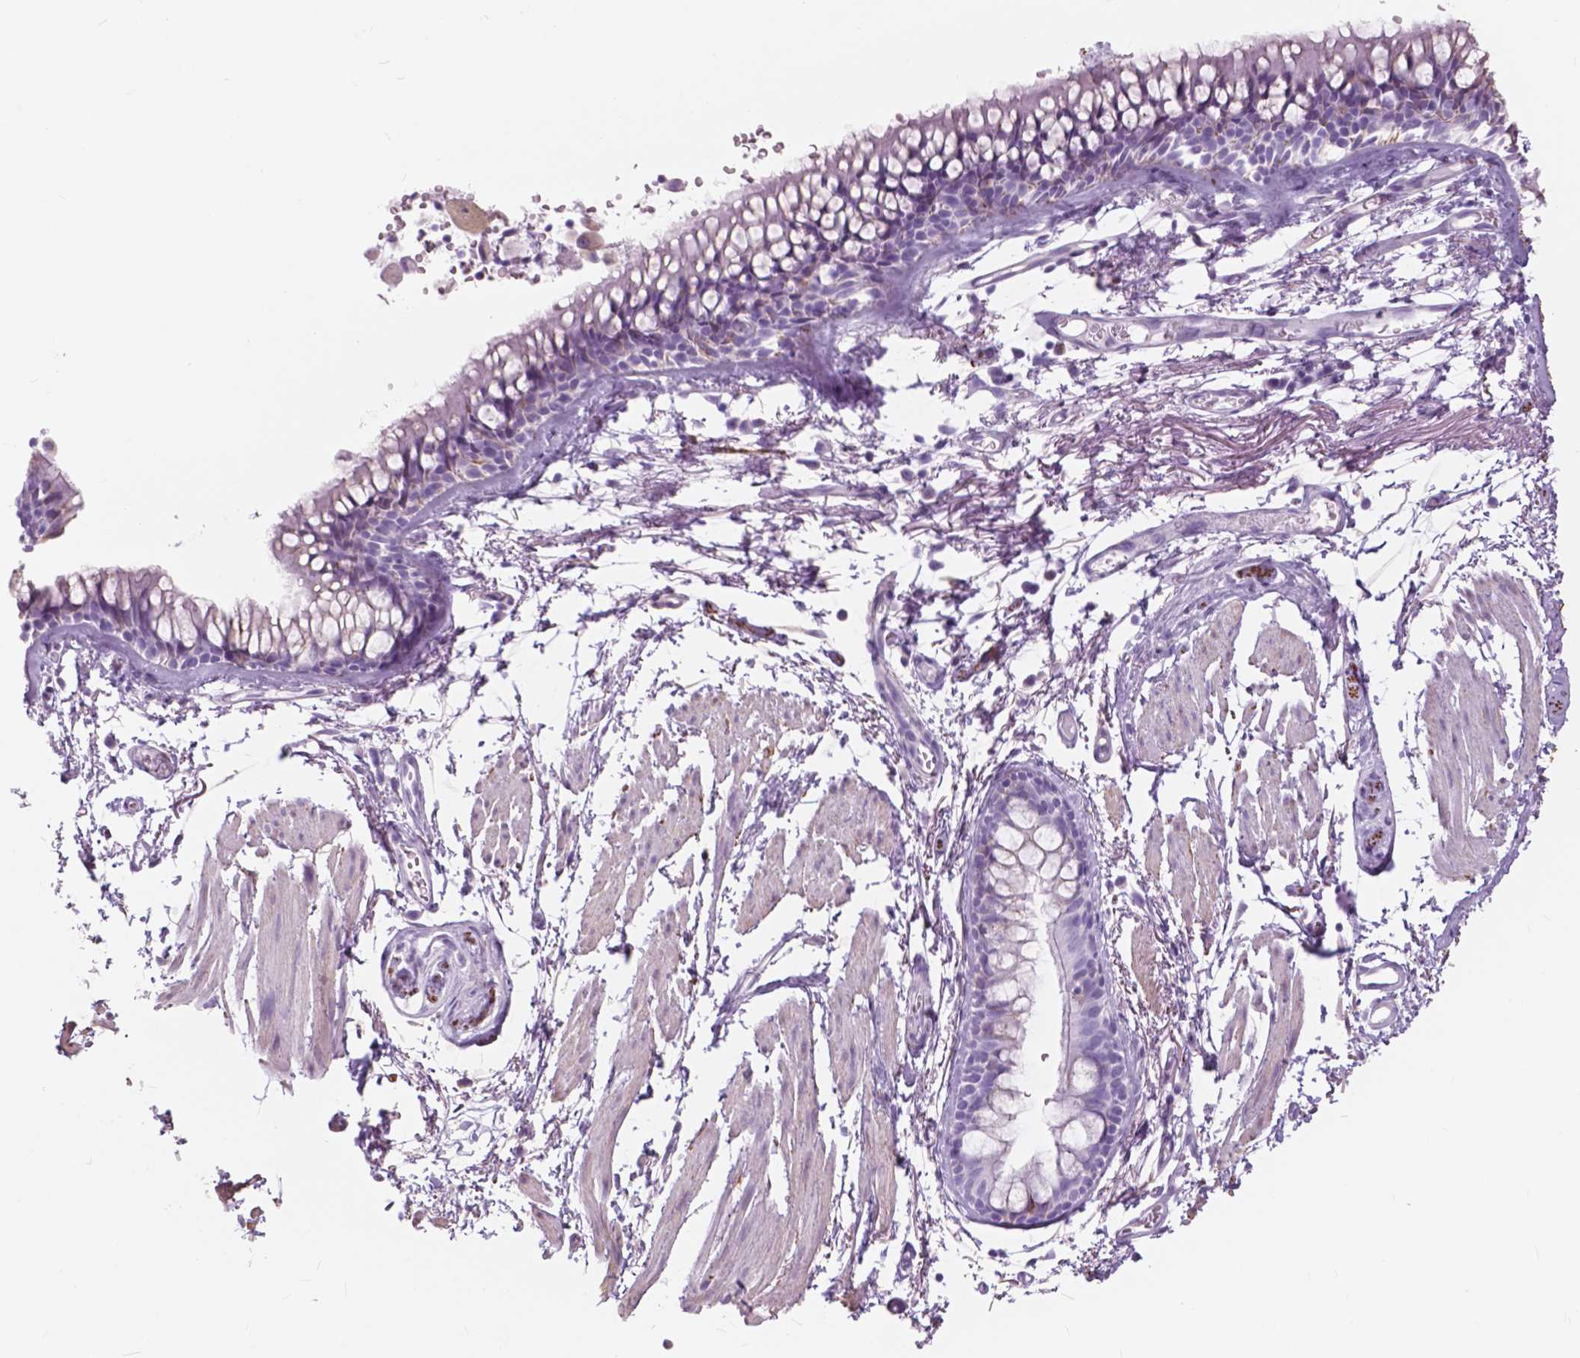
{"staining": {"intensity": "negative", "quantity": "none", "location": "none"}, "tissue": "soft tissue", "cell_type": "Fibroblasts", "image_type": "normal", "snomed": [{"axis": "morphology", "description": "Normal tissue, NOS"}, {"axis": "topography", "description": "Cartilage tissue"}, {"axis": "topography", "description": "Bronchus"}], "caption": "High power microscopy photomicrograph of an immunohistochemistry micrograph of normal soft tissue, revealing no significant expression in fibroblasts.", "gene": "FXYD2", "patient": {"sex": "female", "age": 79}}